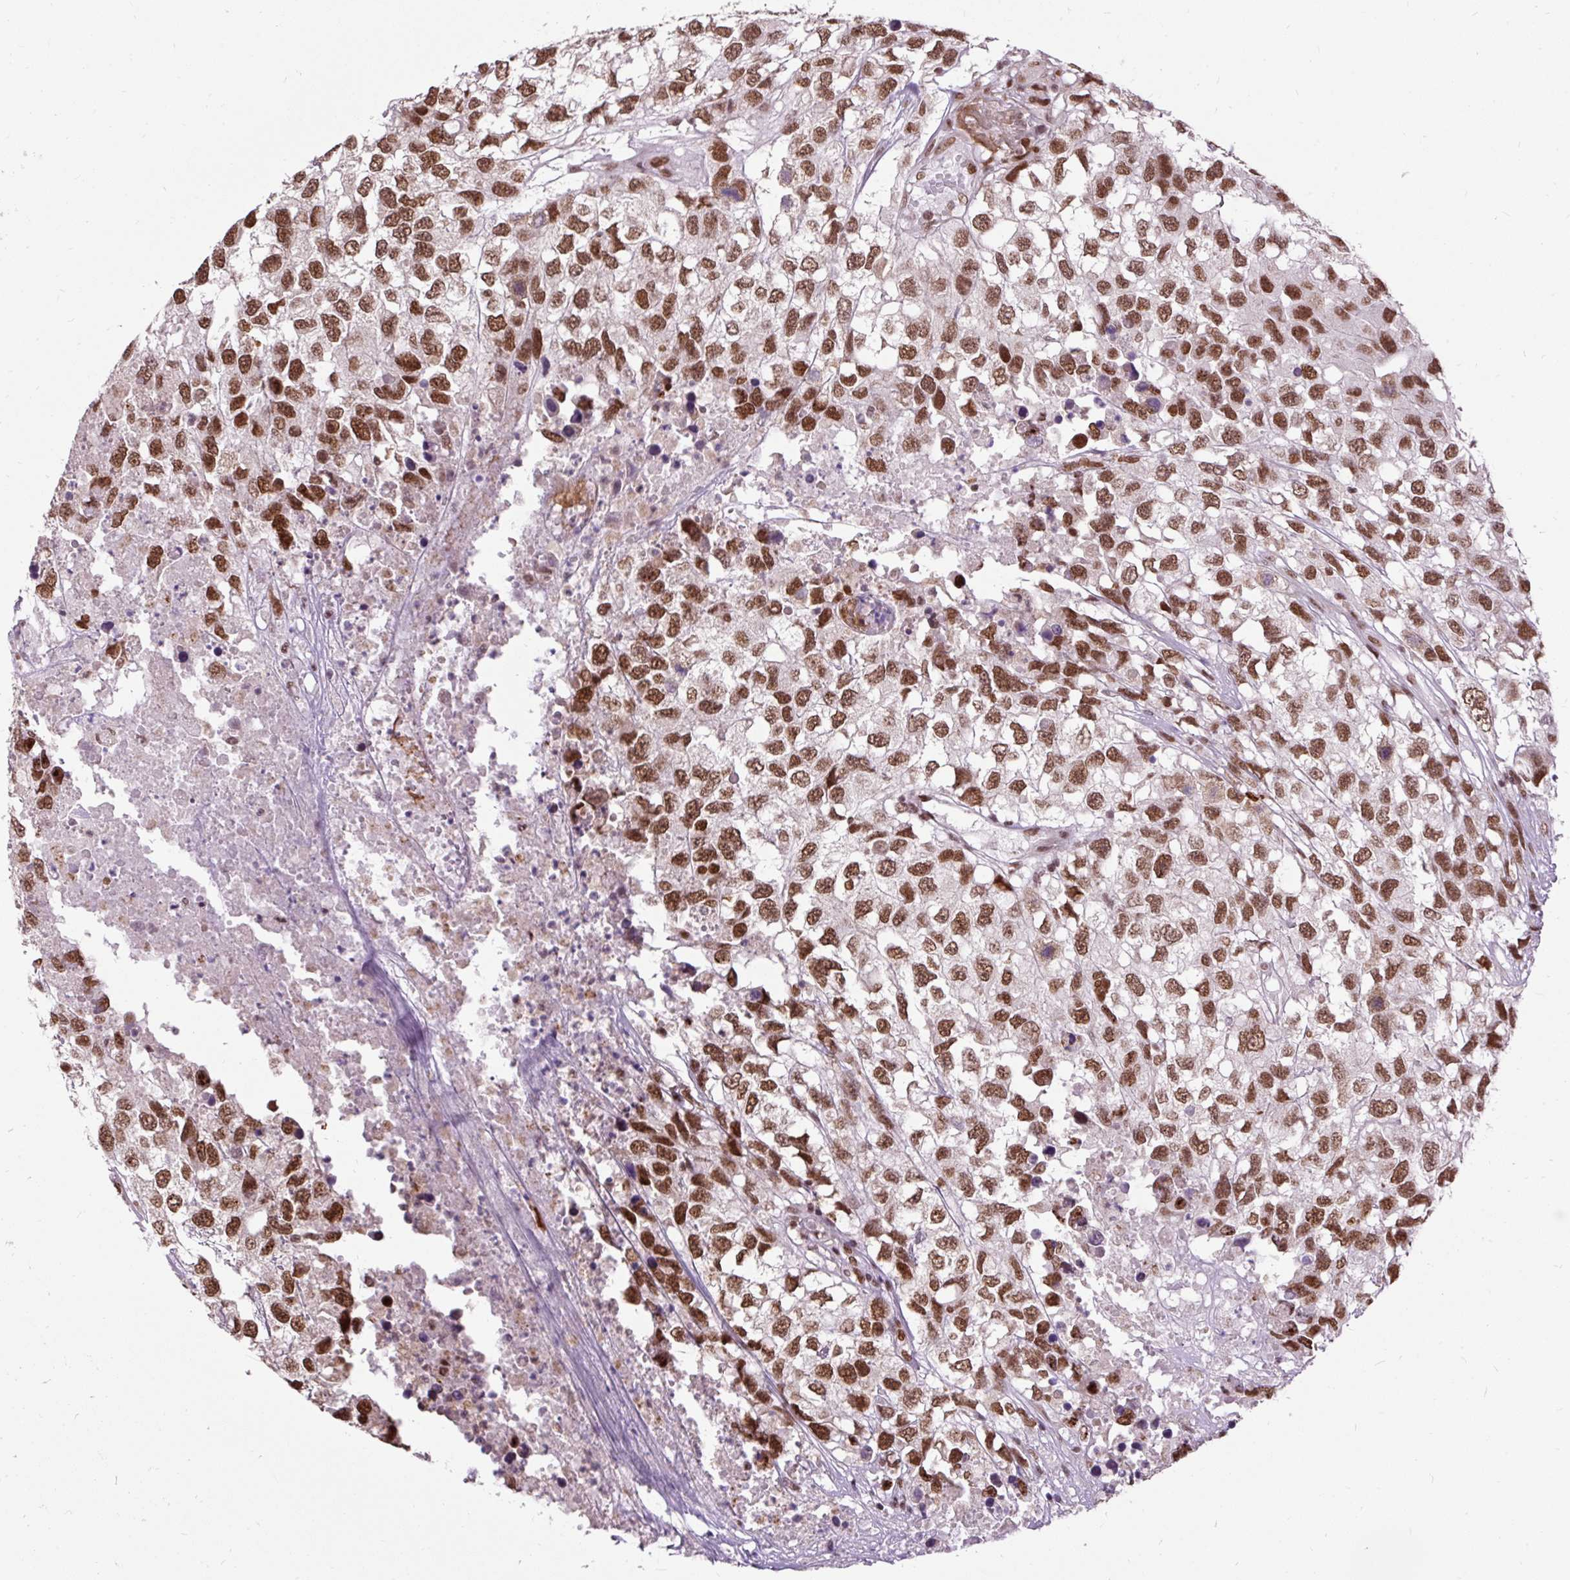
{"staining": {"intensity": "moderate", "quantity": ">75%", "location": "nuclear"}, "tissue": "testis cancer", "cell_type": "Tumor cells", "image_type": "cancer", "snomed": [{"axis": "morphology", "description": "Carcinoma, Embryonal, NOS"}, {"axis": "topography", "description": "Testis"}], "caption": "Immunohistochemistry histopathology image of neoplastic tissue: human testis cancer (embryonal carcinoma) stained using immunohistochemistry reveals medium levels of moderate protein expression localized specifically in the nuclear of tumor cells, appearing as a nuclear brown color.", "gene": "ZNF672", "patient": {"sex": "male", "age": 83}}